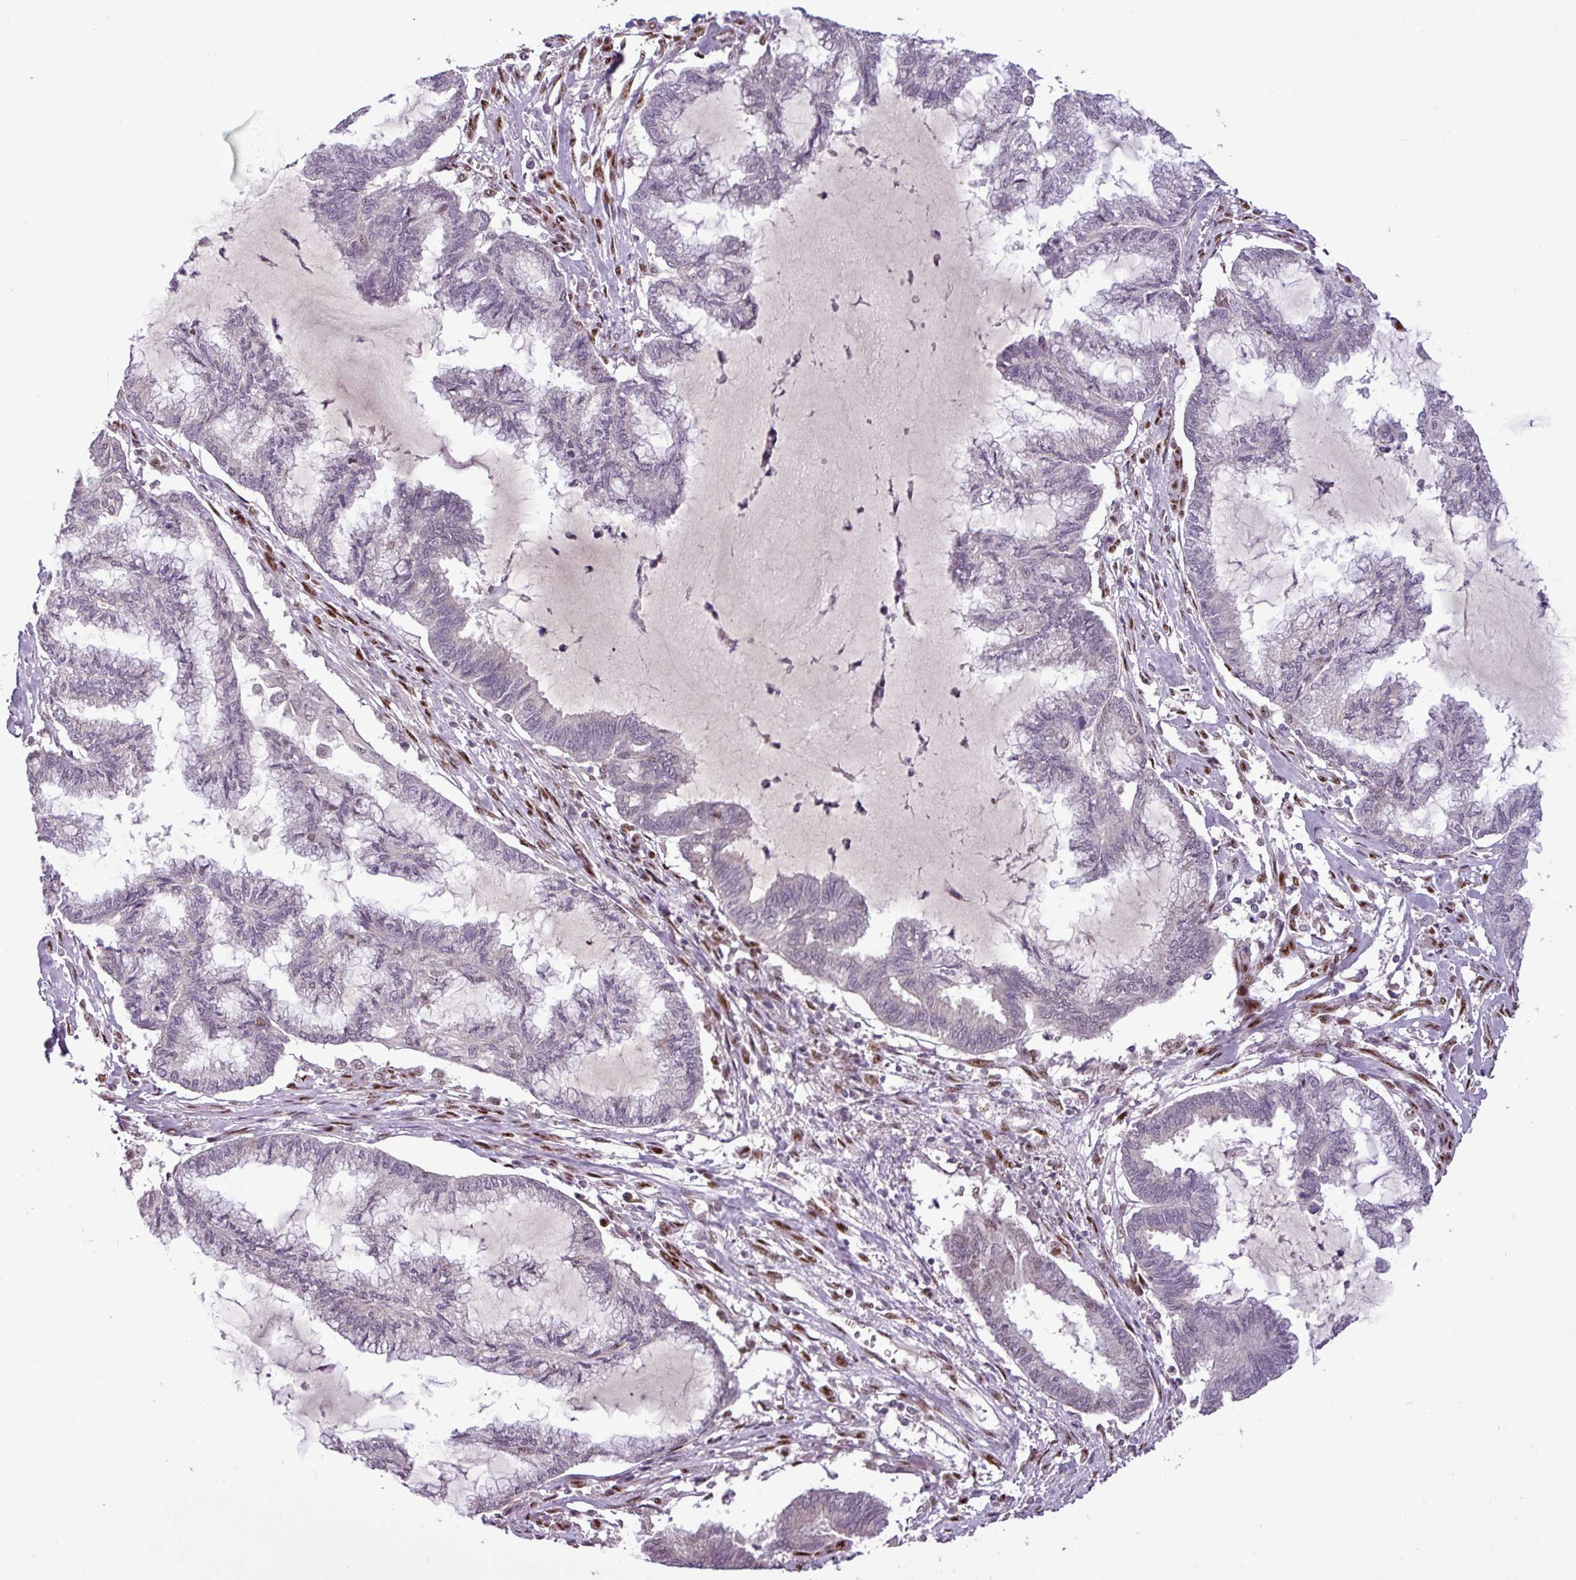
{"staining": {"intensity": "weak", "quantity": "<25%", "location": "nuclear"}, "tissue": "endometrial cancer", "cell_type": "Tumor cells", "image_type": "cancer", "snomed": [{"axis": "morphology", "description": "Adenocarcinoma, NOS"}, {"axis": "topography", "description": "Endometrium"}], "caption": "Tumor cells show no significant protein positivity in adenocarcinoma (endometrial).", "gene": "IRF2BPL", "patient": {"sex": "female", "age": 86}}